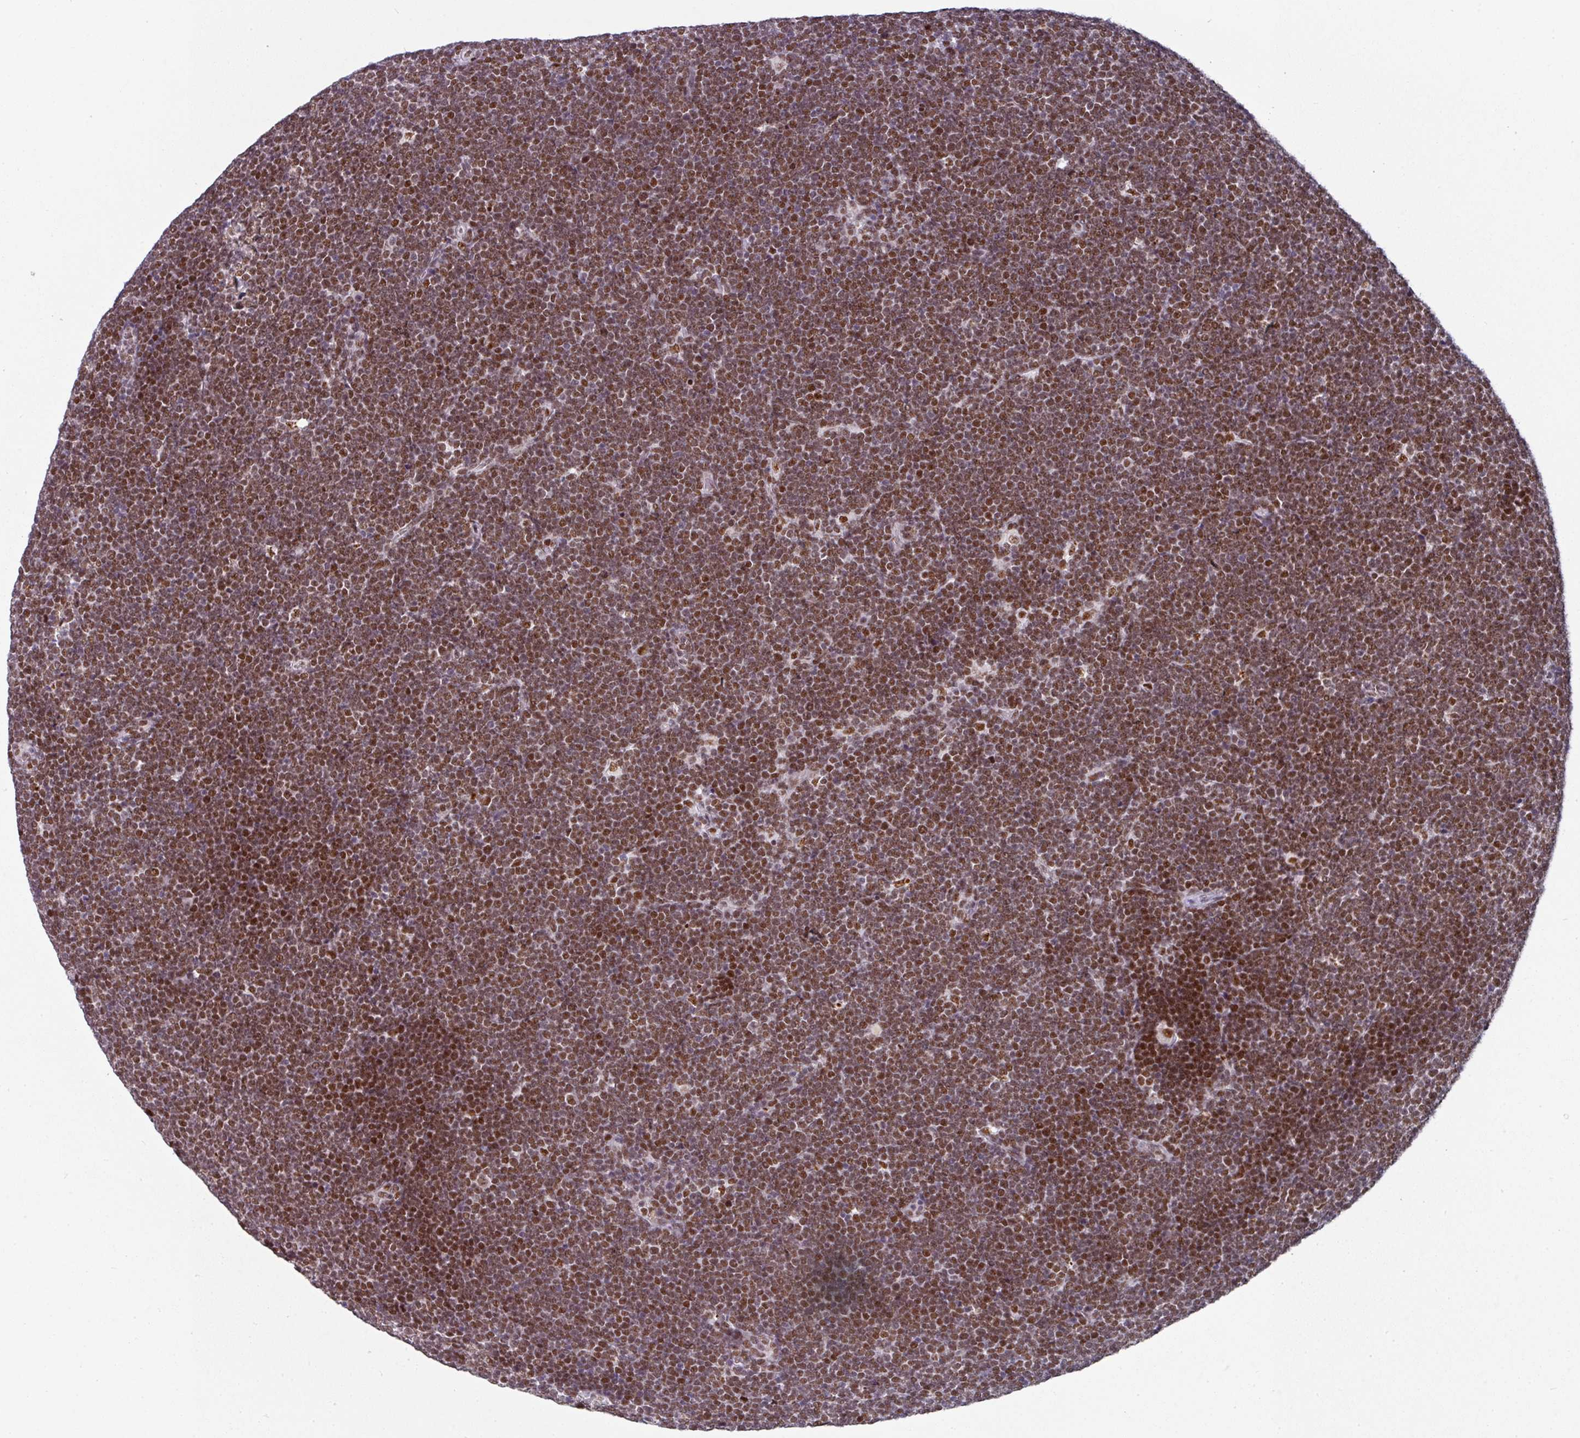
{"staining": {"intensity": "moderate", "quantity": ">75%", "location": "nuclear"}, "tissue": "lymphoma", "cell_type": "Tumor cells", "image_type": "cancer", "snomed": [{"axis": "morphology", "description": "Malignant lymphoma, non-Hodgkin's type, High grade"}, {"axis": "topography", "description": "Lymph node"}], "caption": "The photomicrograph exhibits staining of lymphoma, revealing moderate nuclear protein staining (brown color) within tumor cells.", "gene": "RAD50", "patient": {"sex": "male", "age": 13}}